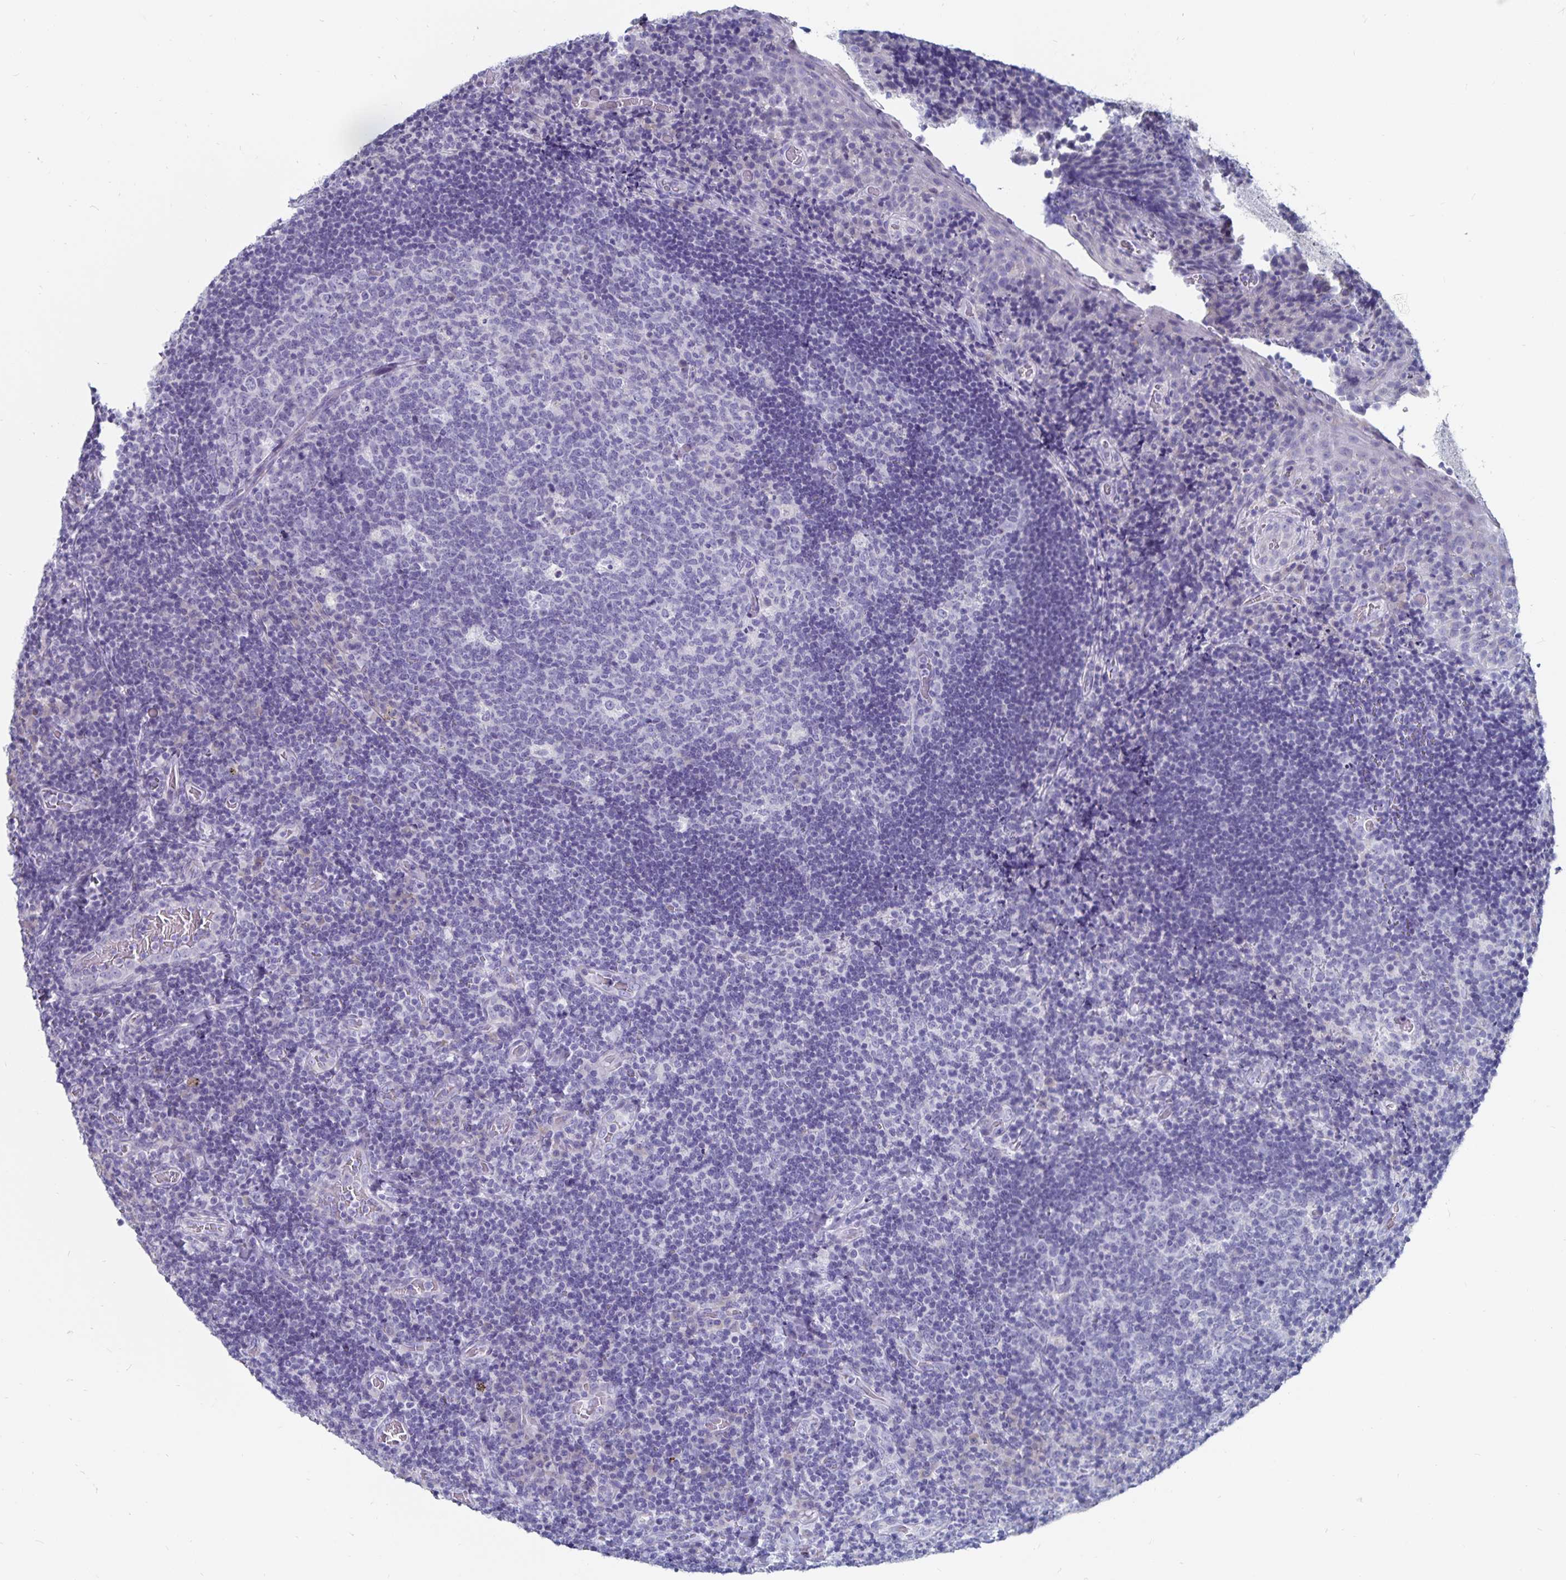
{"staining": {"intensity": "negative", "quantity": "none", "location": "none"}, "tissue": "tonsil", "cell_type": "Germinal center cells", "image_type": "normal", "snomed": [{"axis": "morphology", "description": "Normal tissue, NOS"}, {"axis": "topography", "description": "Tonsil"}], "caption": "Tonsil was stained to show a protein in brown. There is no significant staining in germinal center cells.", "gene": "CFAP69", "patient": {"sex": "male", "age": 17}}